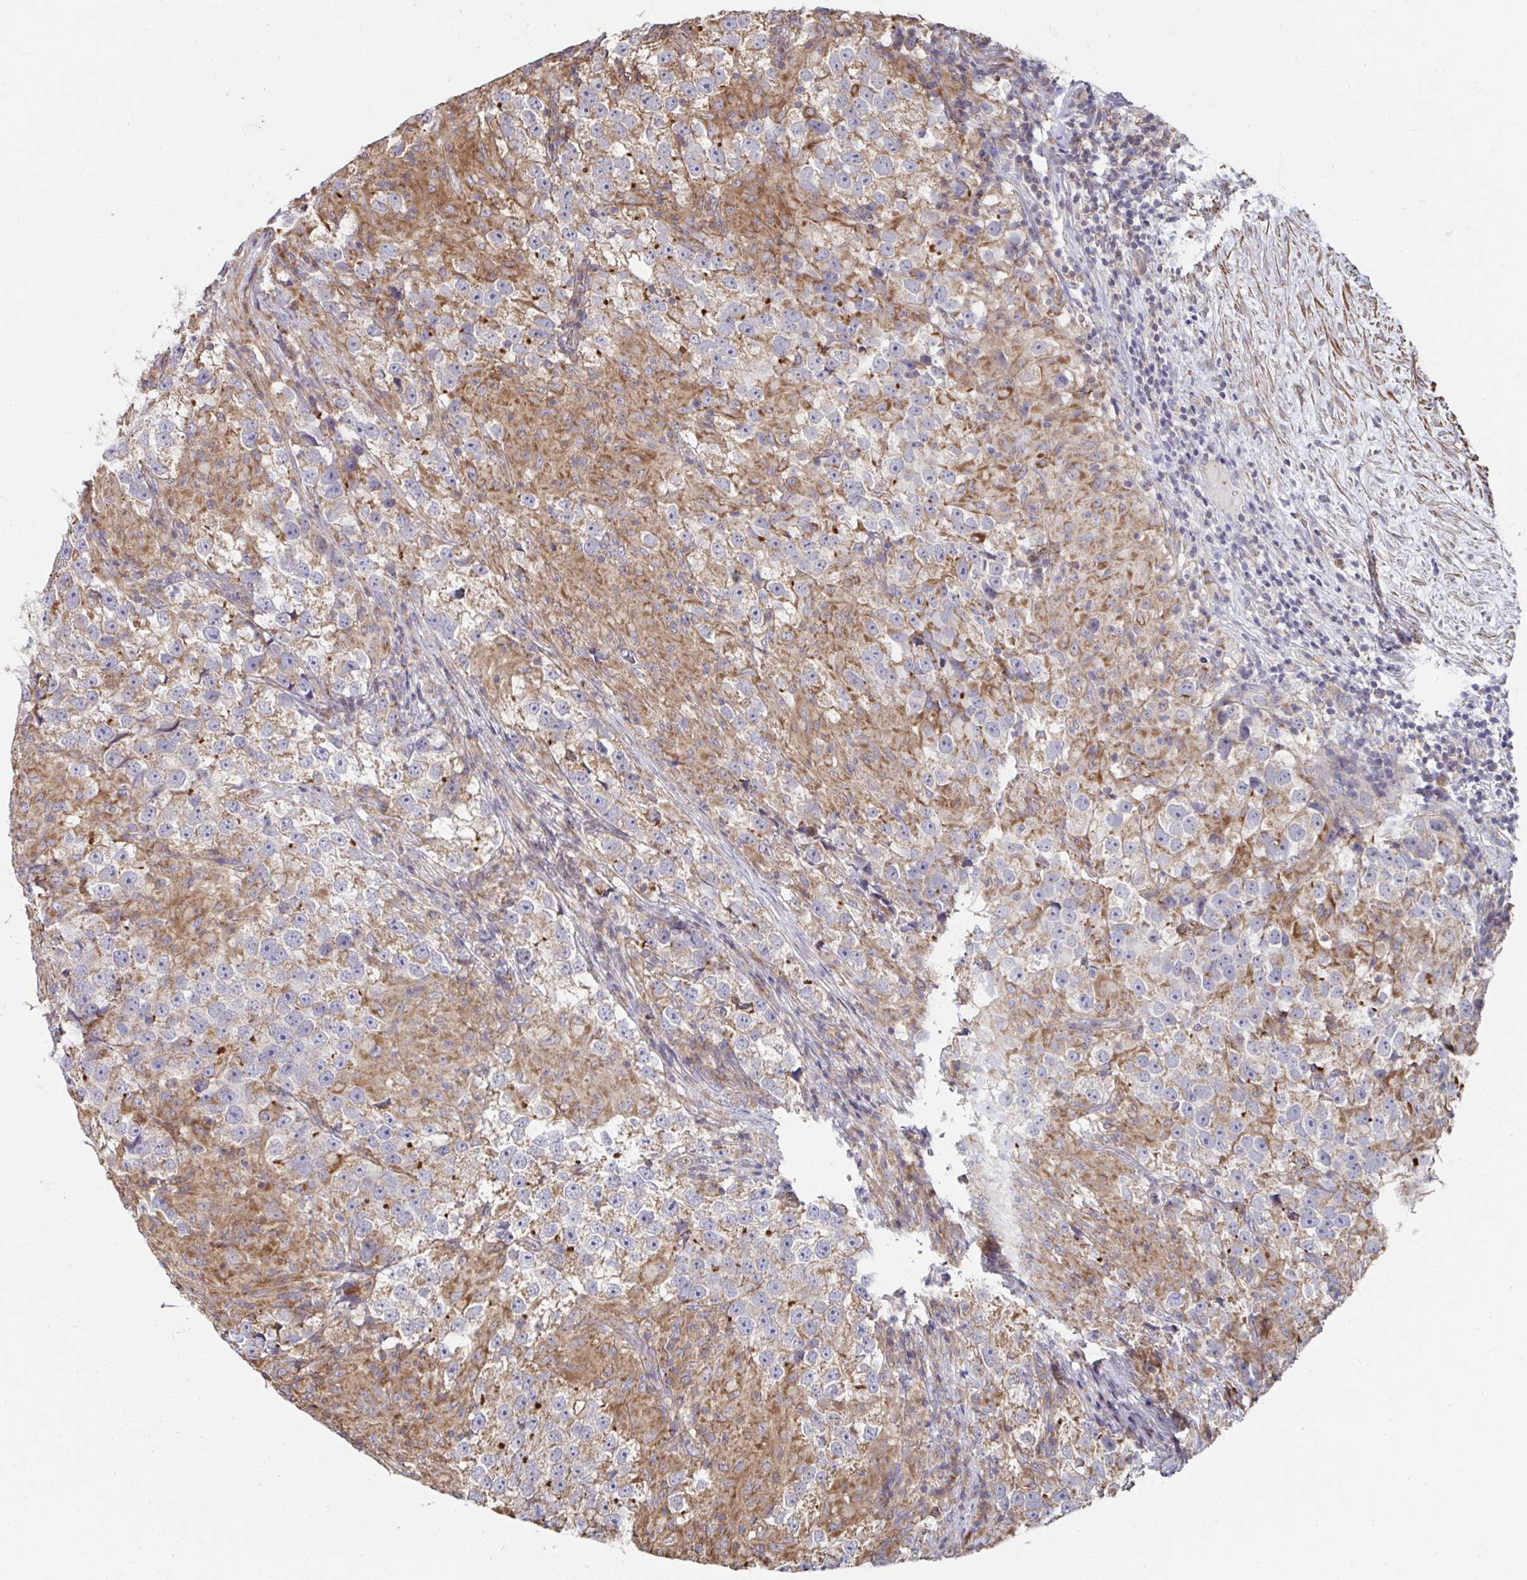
{"staining": {"intensity": "weak", "quantity": "<25%", "location": "cytoplasmic/membranous"}, "tissue": "testis cancer", "cell_type": "Tumor cells", "image_type": "cancer", "snomed": [{"axis": "morphology", "description": "Seminoma, NOS"}, {"axis": "topography", "description": "Testis"}], "caption": "Testis cancer (seminoma) stained for a protein using IHC reveals no positivity tumor cells.", "gene": "DZANK1", "patient": {"sex": "male", "age": 46}}